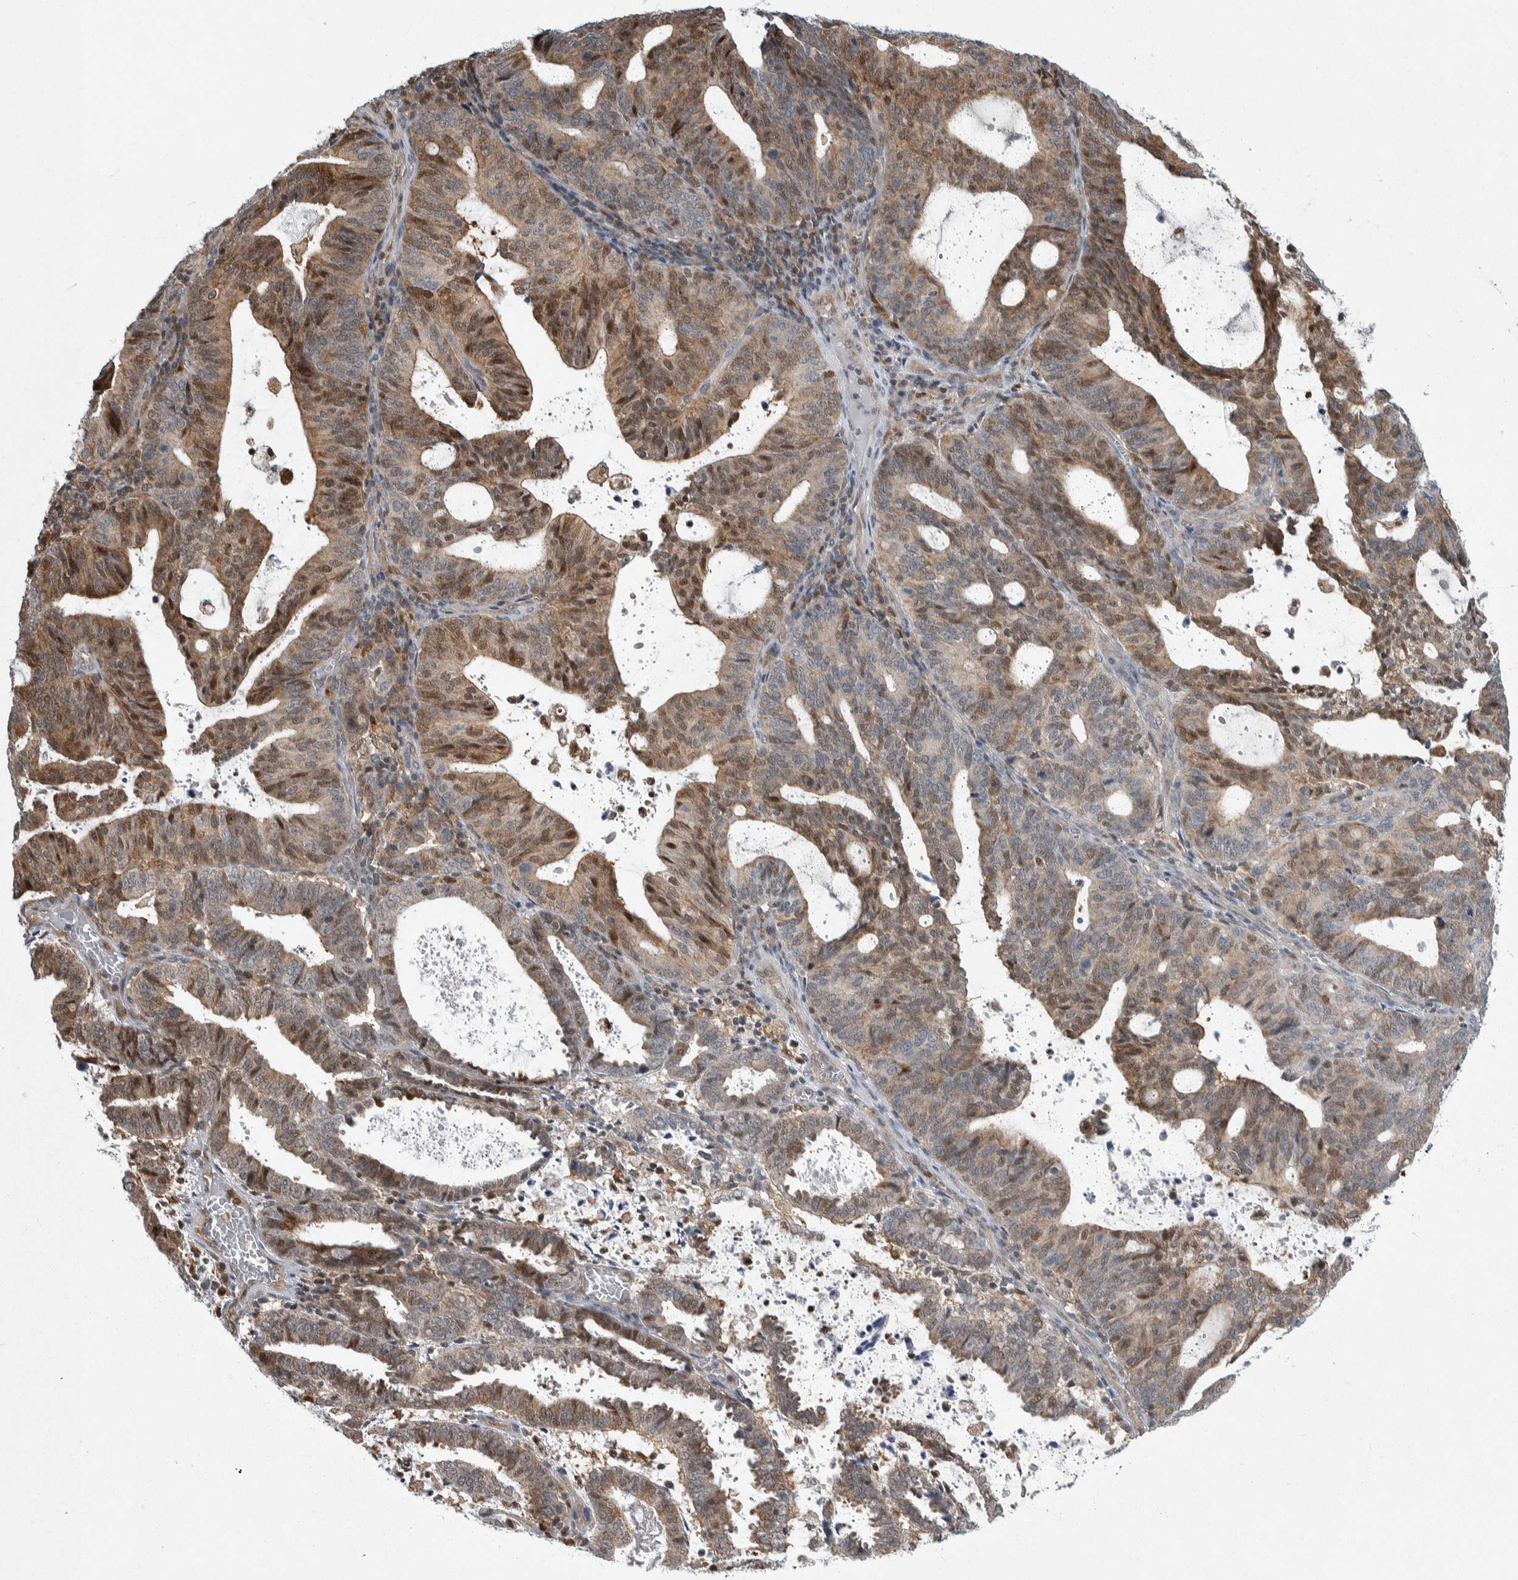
{"staining": {"intensity": "weak", "quantity": ">75%", "location": "cytoplasmic/membranous,nuclear"}, "tissue": "endometrial cancer", "cell_type": "Tumor cells", "image_type": "cancer", "snomed": [{"axis": "morphology", "description": "Adenocarcinoma, NOS"}, {"axis": "topography", "description": "Uterus"}], "caption": "Protein expression by IHC demonstrates weak cytoplasmic/membranous and nuclear positivity in approximately >75% of tumor cells in endometrial adenocarcinoma. The staining is performed using DAB (3,3'-diaminobenzidine) brown chromogen to label protein expression. The nuclei are counter-stained blue using hematoxylin.", "gene": "PTPA", "patient": {"sex": "female", "age": 83}}